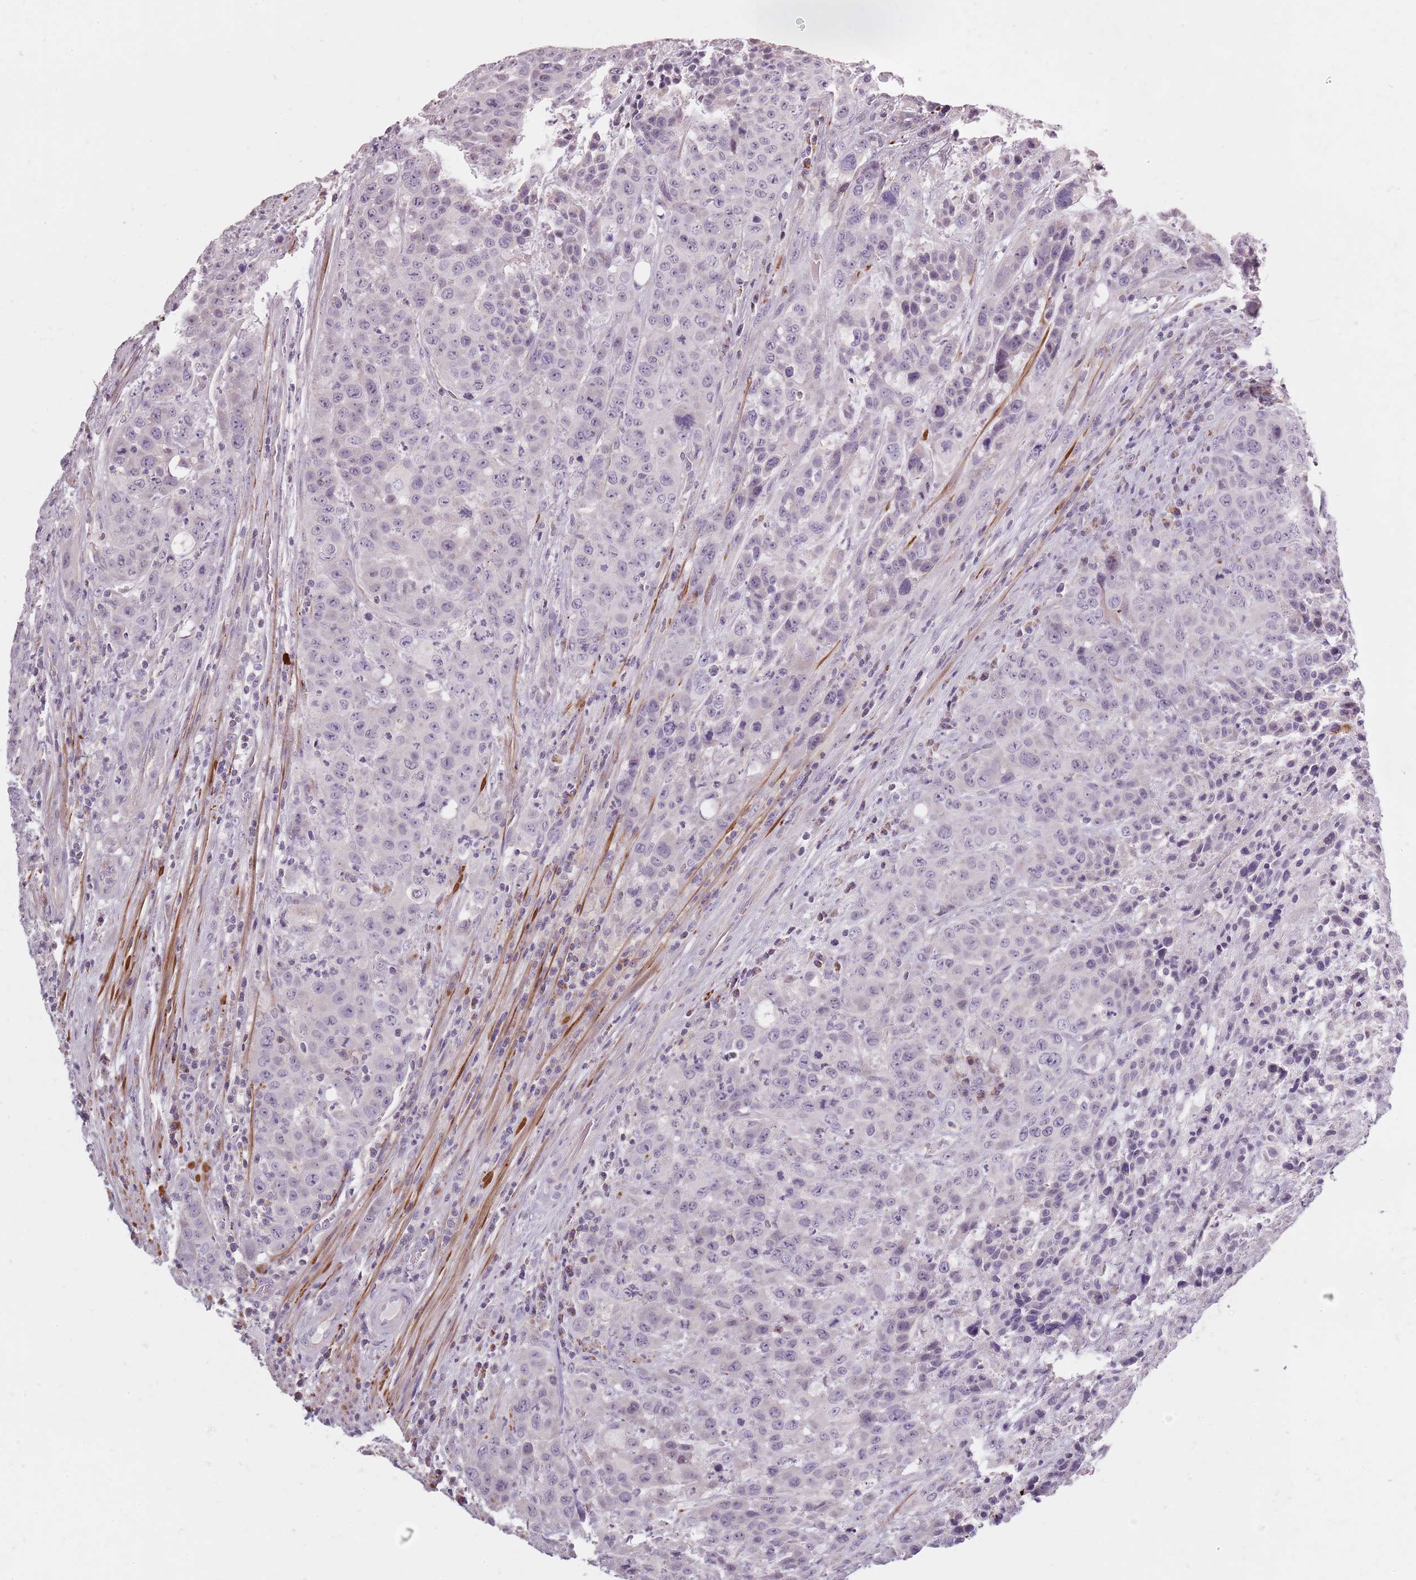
{"staining": {"intensity": "negative", "quantity": "none", "location": "none"}, "tissue": "colorectal cancer", "cell_type": "Tumor cells", "image_type": "cancer", "snomed": [{"axis": "morphology", "description": "Adenocarcinoma, NOS"}, {"axis": "topography", "description": "Colon"}], "caption": "Immunohistochemistry (IHC) micrograph of neoplastic tissue: human colorectal cancer stained with DAB (3,3'-diaminobenzidine) displays no significant protein expression in tumor cells.", "gene": "SYNGR3", "patient": {"sex": "male", "age": 62}}